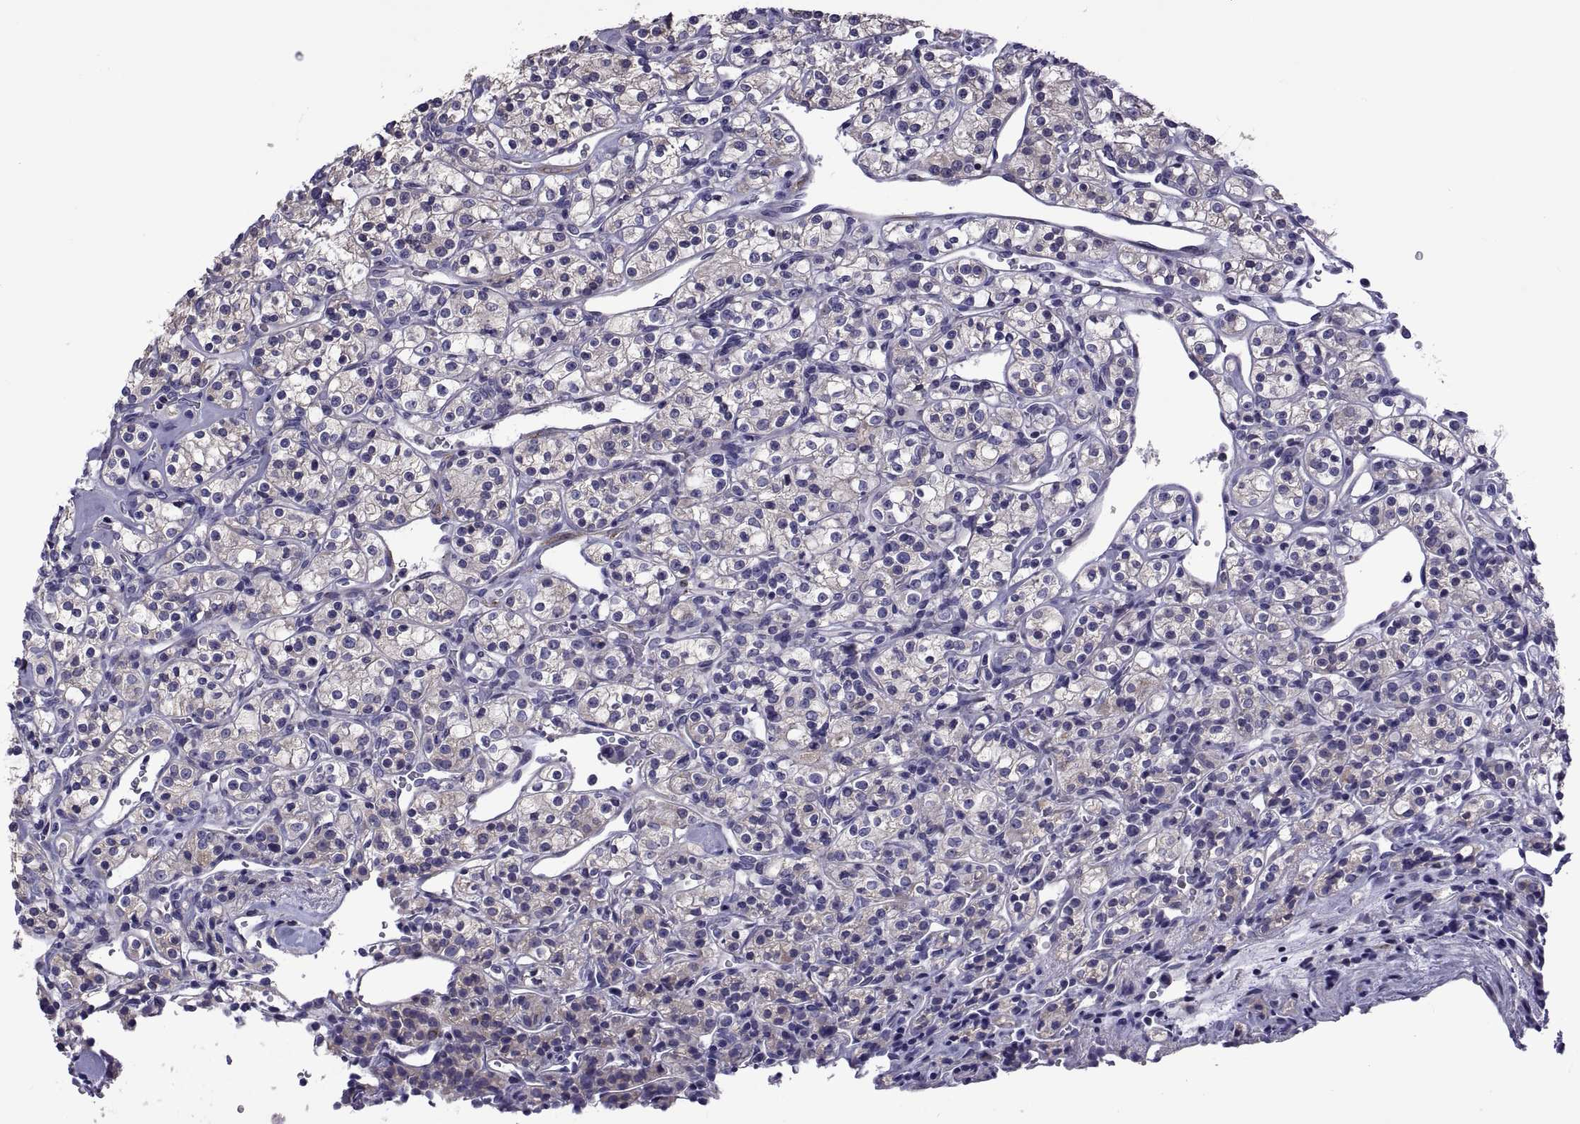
{"staining": {"intensity": "negative", "quantity": "none", "location": "none"}, "tissue": "renal cancer", "cell_type": "Tumor cells", "image_type": "cancer", "snomed": [{"axis": "morphology", "description": "Adenocarcinoma, NOS"}, {"axis": "topography", "description": "Kidney"}], "caption": "A high-resolution image shows immunohistochemistry (IHC) staining of renal cancer, which demonstrates no significant staining in tumor cells.", "gene": "TMC3", "patient": {"sex": "male", "age": 77}}